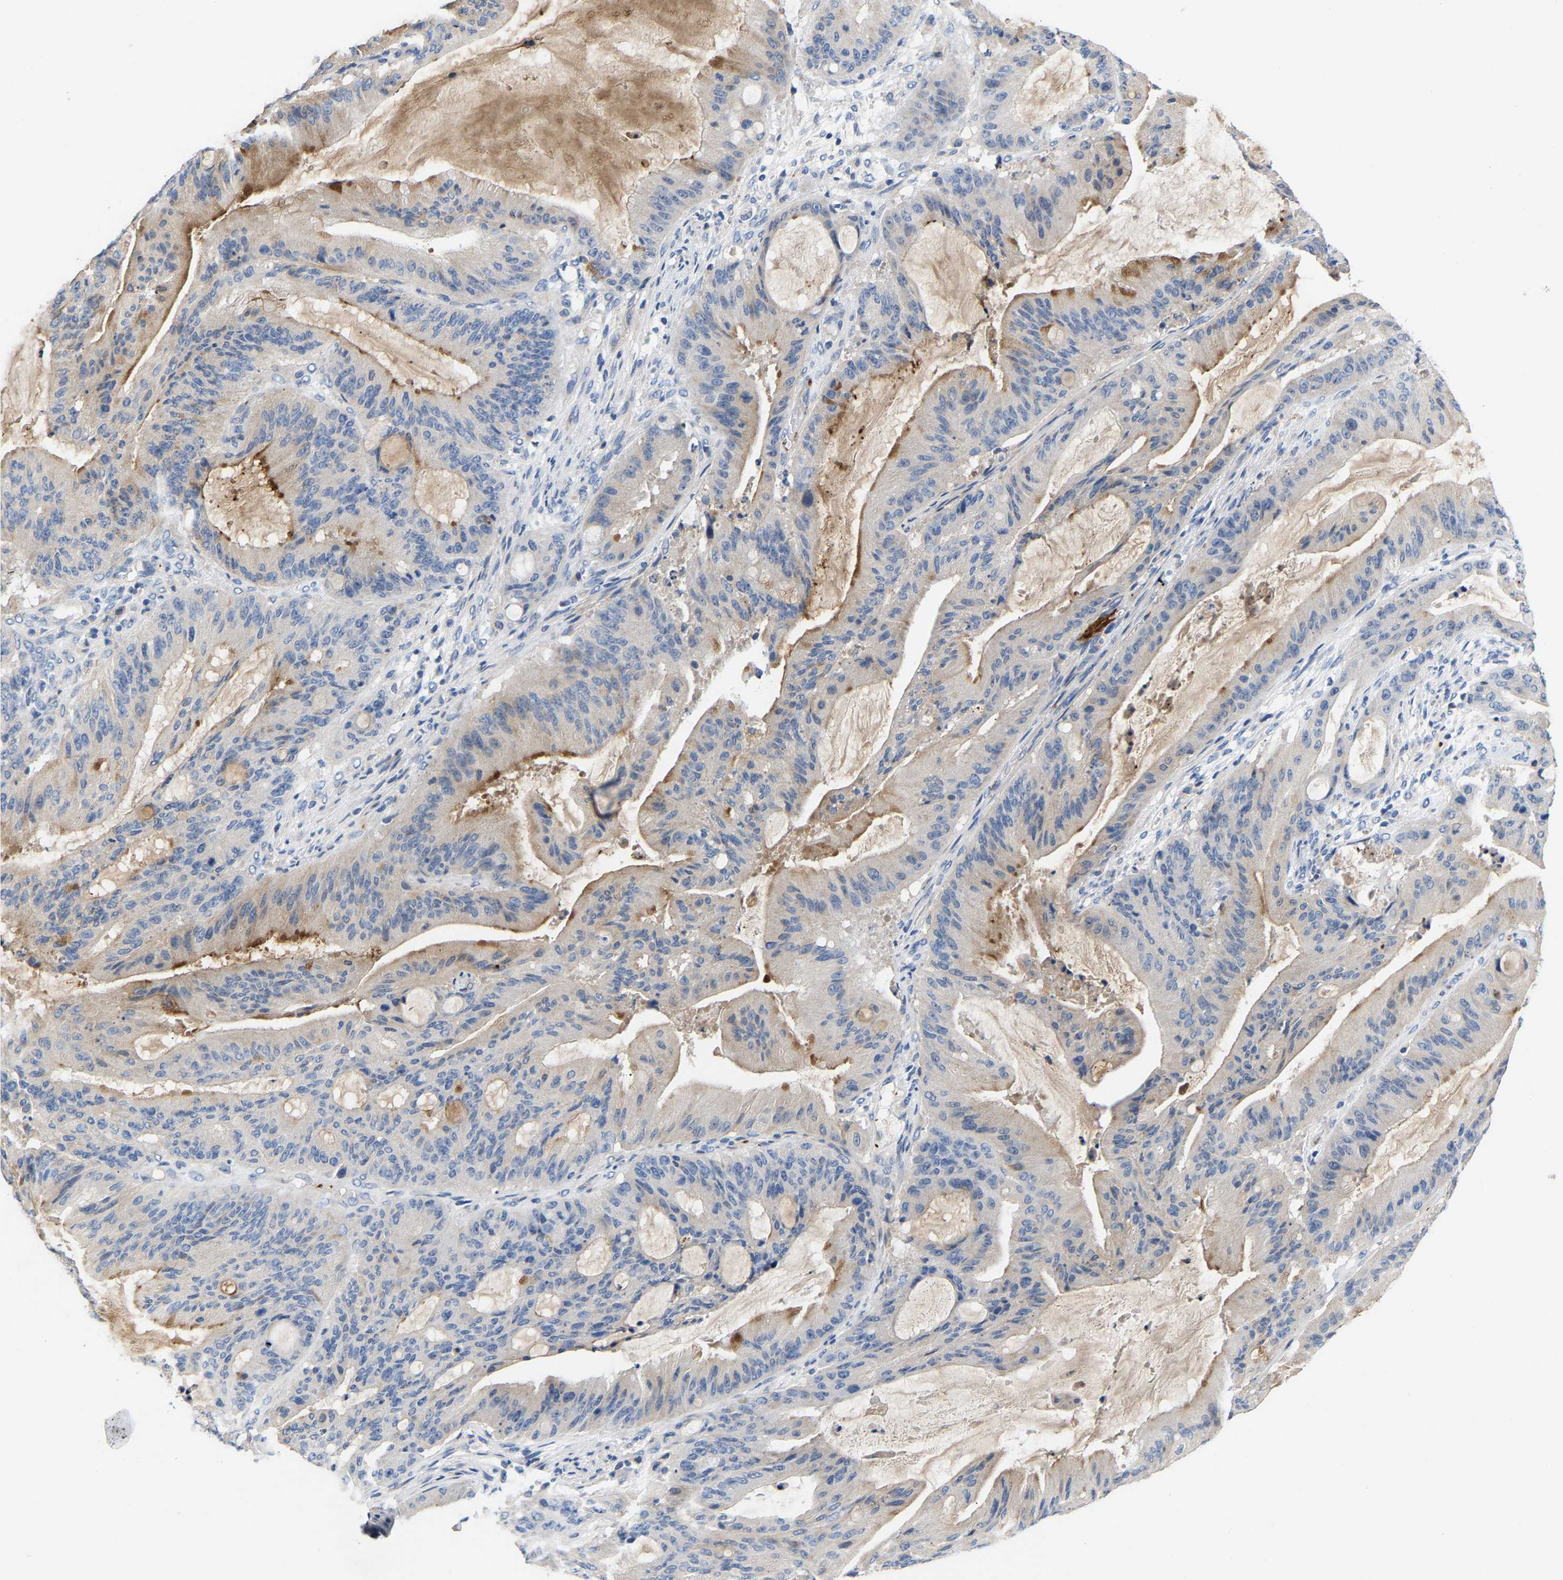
{"staining": {"intensity": "moderate", "quantity": "<25%", "location": "cytoplasmic/membranous"}, "tissue": "liver cancer", "cell_type": "Tumor cells", "image_type": "cancer", "snomed": [{"axis": "morphology", "description": "Normal tissue, NOS"}, {"axis": "morphology", "description": "Cholangiocarcinoma"}, {"axis": "topography", "description": "Liver"}, {"axis": "topography", "description": "Peripheral nerve tissue"}], "caption": "Protein expression analysis of liver cancer (cholangiocarcinoma) demonstrates moderate cytoplasmic/membranous positivity in approximately <25% of tumor cells. The staining is performed using DAB (3,3'-diaminobenzidine) brown chromogen to label protein expression. The nuclei are counter-stained blue using hematoxylin.", "gene": "CCDC171", "patient": {"sex": "female", "age": 73}}